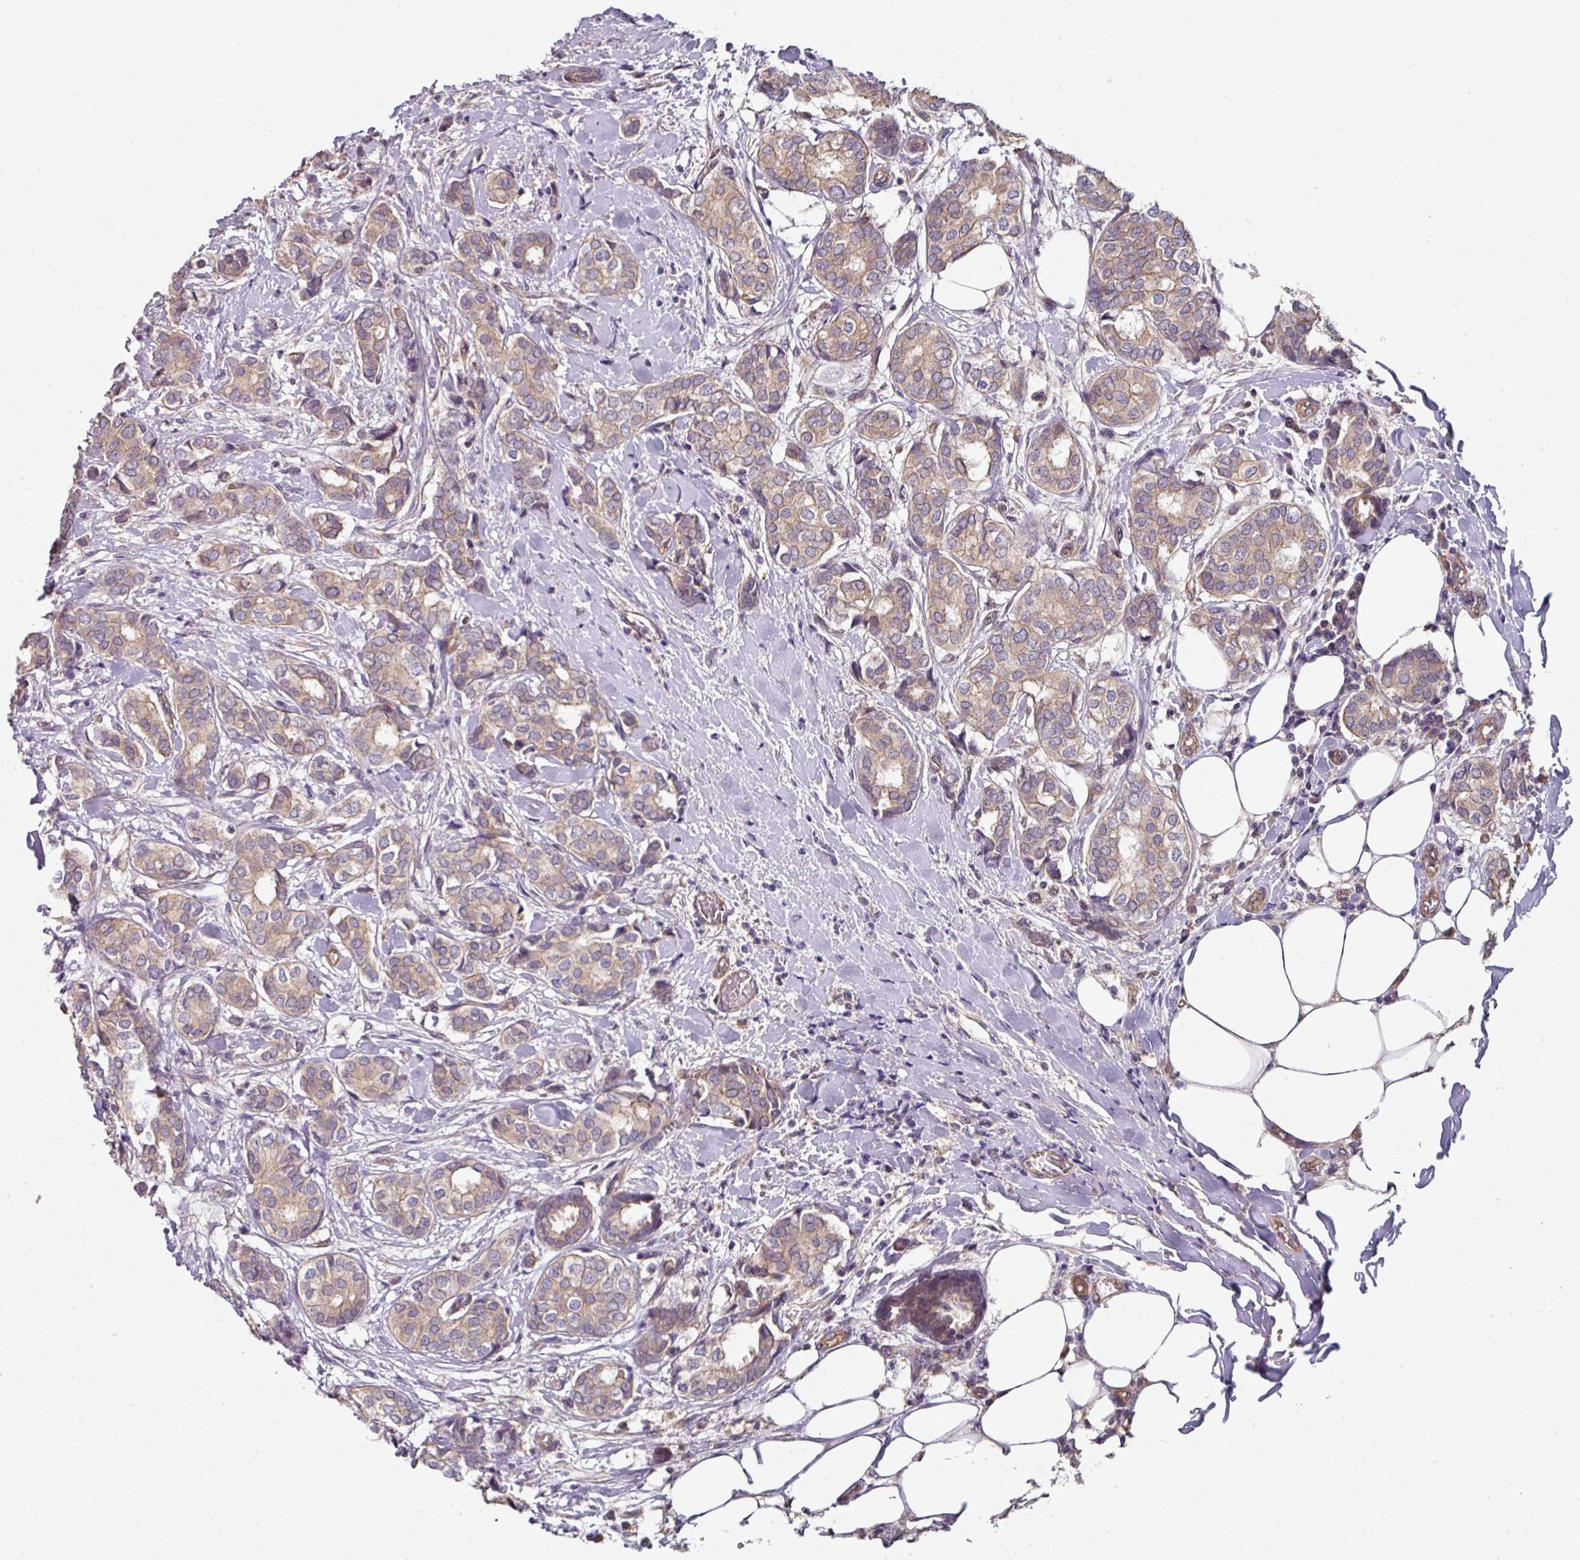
{"staining": {"intensity": "weak", "quantity": "25%-75%", "location": "cytoplasmic/membranous"}, "tissue": "breast cancer", "cell_type": "Tumor cells", "image_type": "cancer", "snomed": [{"axis": "morphology", "description": "Duct carcinoma"}, {"axis": "topography", "description": "Breast"}], "caption": "Intraductal carcinoma (breast) stained for a protein demonstrates weak cytoplasmic/membranous positivity in tumor cells.", "gene": "C4orf48", "patient": {"sex": "female", "age": 73}}